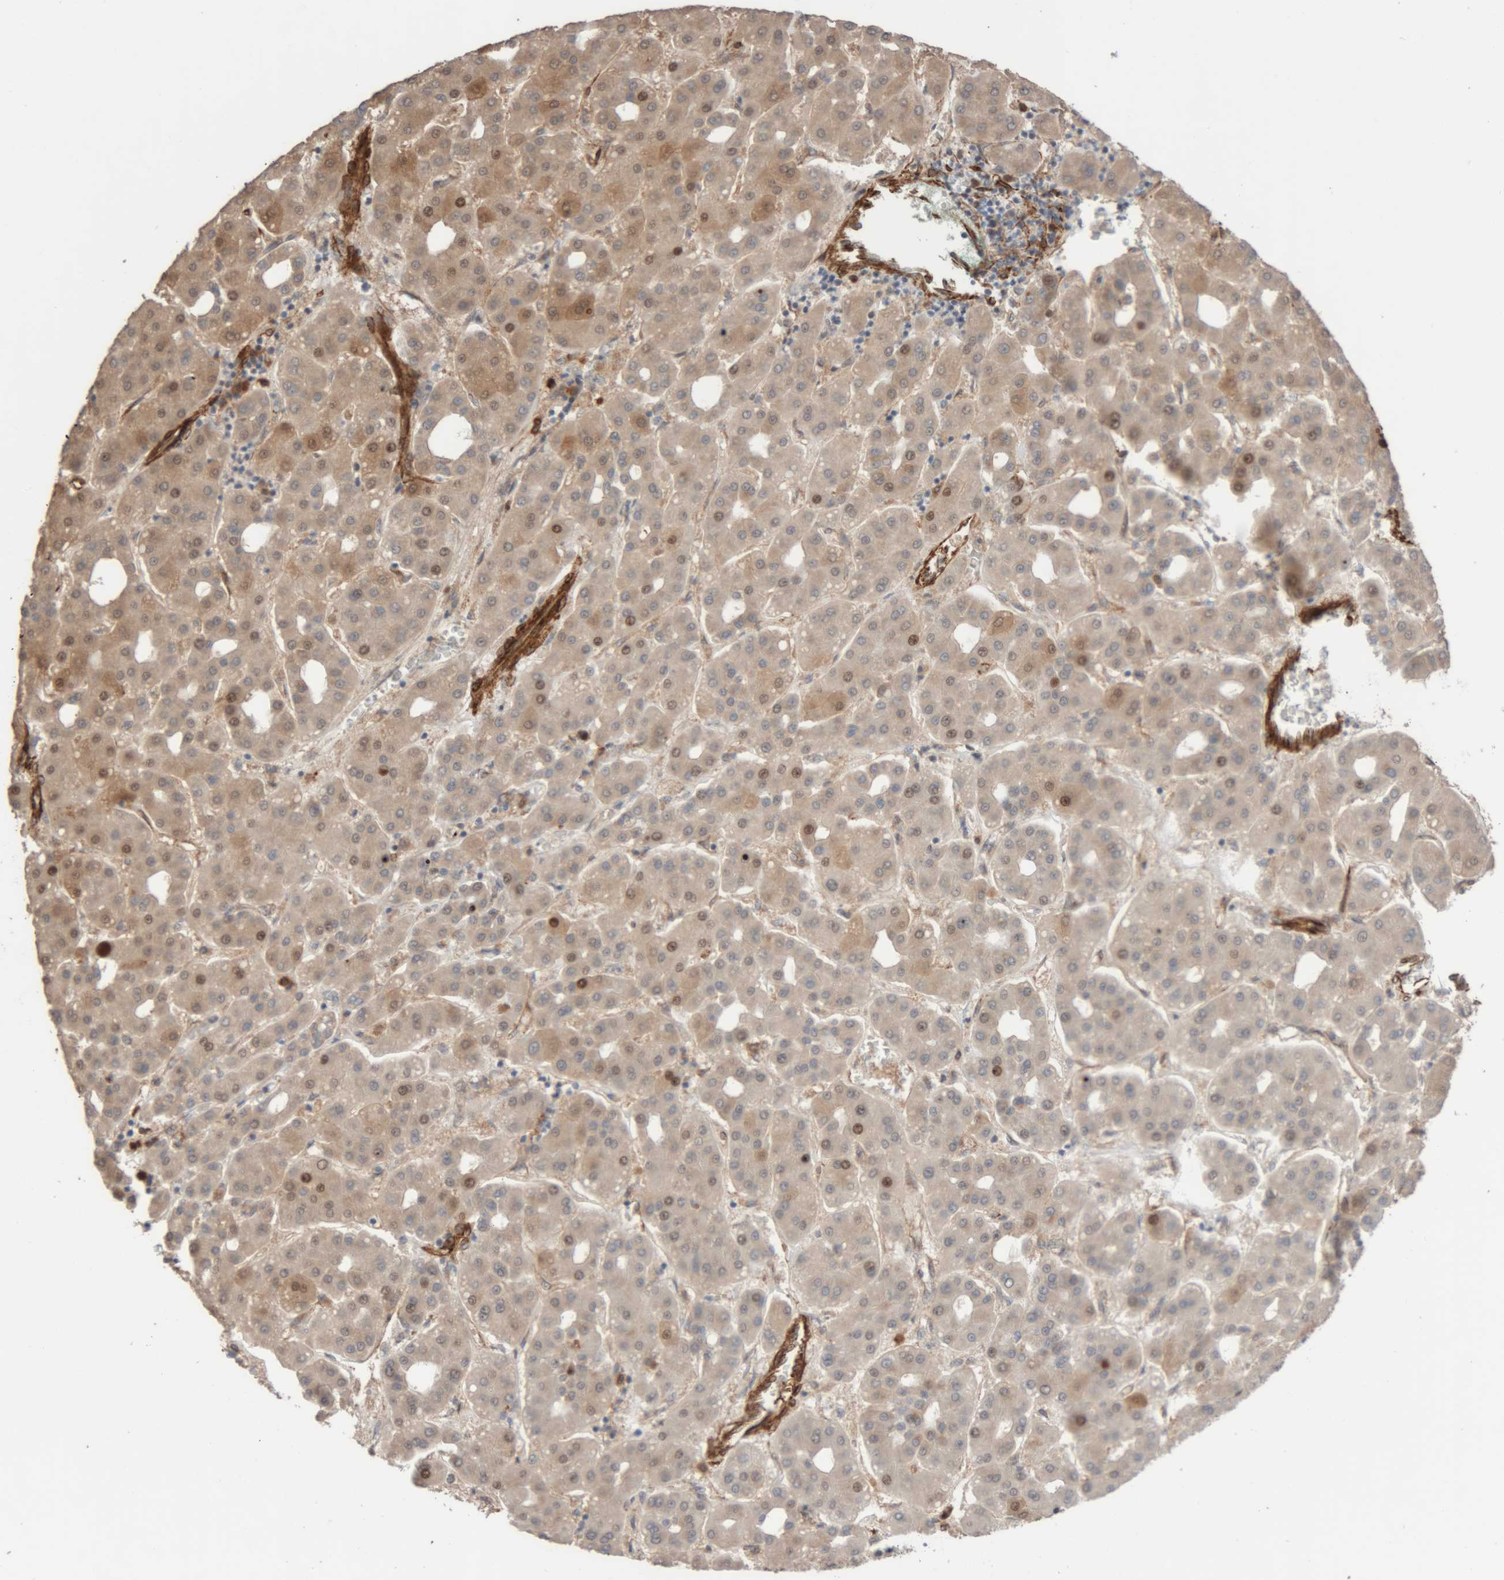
{"staining": {"intensity": "moderate", "quantity": "<25%", "location": "cytoplasmic/membranous,nuclear"}, "tissue": "liver cancer", "cell_type": "Tumor cells", "image_type": "cancer", "snomed": [{"axis": "morphology", "description": "Carcinoma, Hepatocellular, NOS"}, {"axis": "topography", "description": "Liver"}], "caption": "IHC micrograph of neoplastic tissue: human liver cancer stained using immunohistochemistry shows low levels of moderate protein expression localized specifically in the cytoplasmic/membranous and nuclear of tumor cells, appearing as a cytoplasmic/membranous and nuclear brown color.", "gene": "RAB32", "patient": {"sex": "male", "age": 65}}